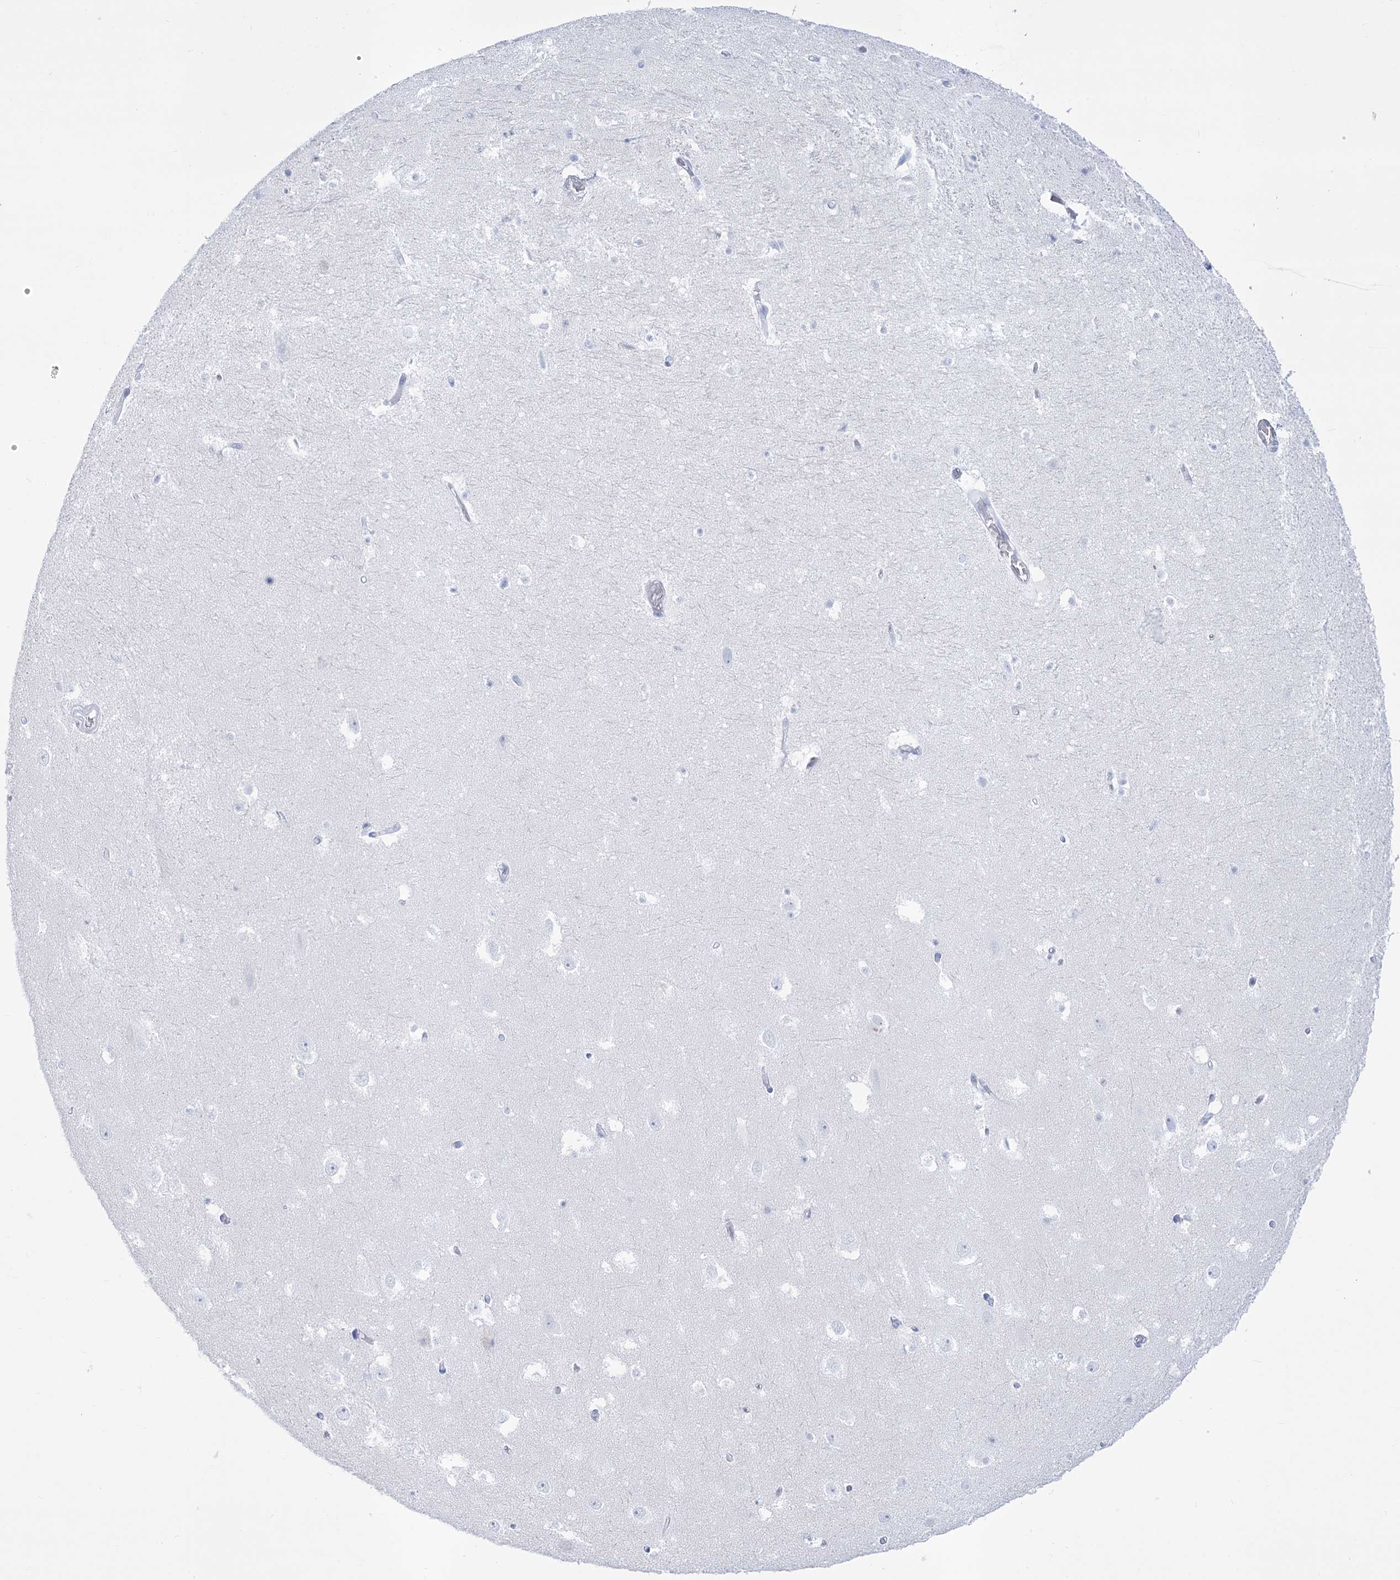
{"staining": {"intensity": "negative", "quantity": "none", "location": "none"}, "tissue": "hippocampus", "cell_type": "Glial cells", "image_type": "normal", "snomed": [{"axis": "morphology", "description": "Normal tissue, NOS"}, {"axis": "topography", "description": "Hippocampus"}], "caption": "IHC image of benign human hippocampus stained for a protein (brown), which reveals no expression in glial cells. (DAB immunohistochemistry visualized using brightfield microscopy, high magnification).", "gene": "RBP2", "patient": {"sex": "female", "age": 52}}